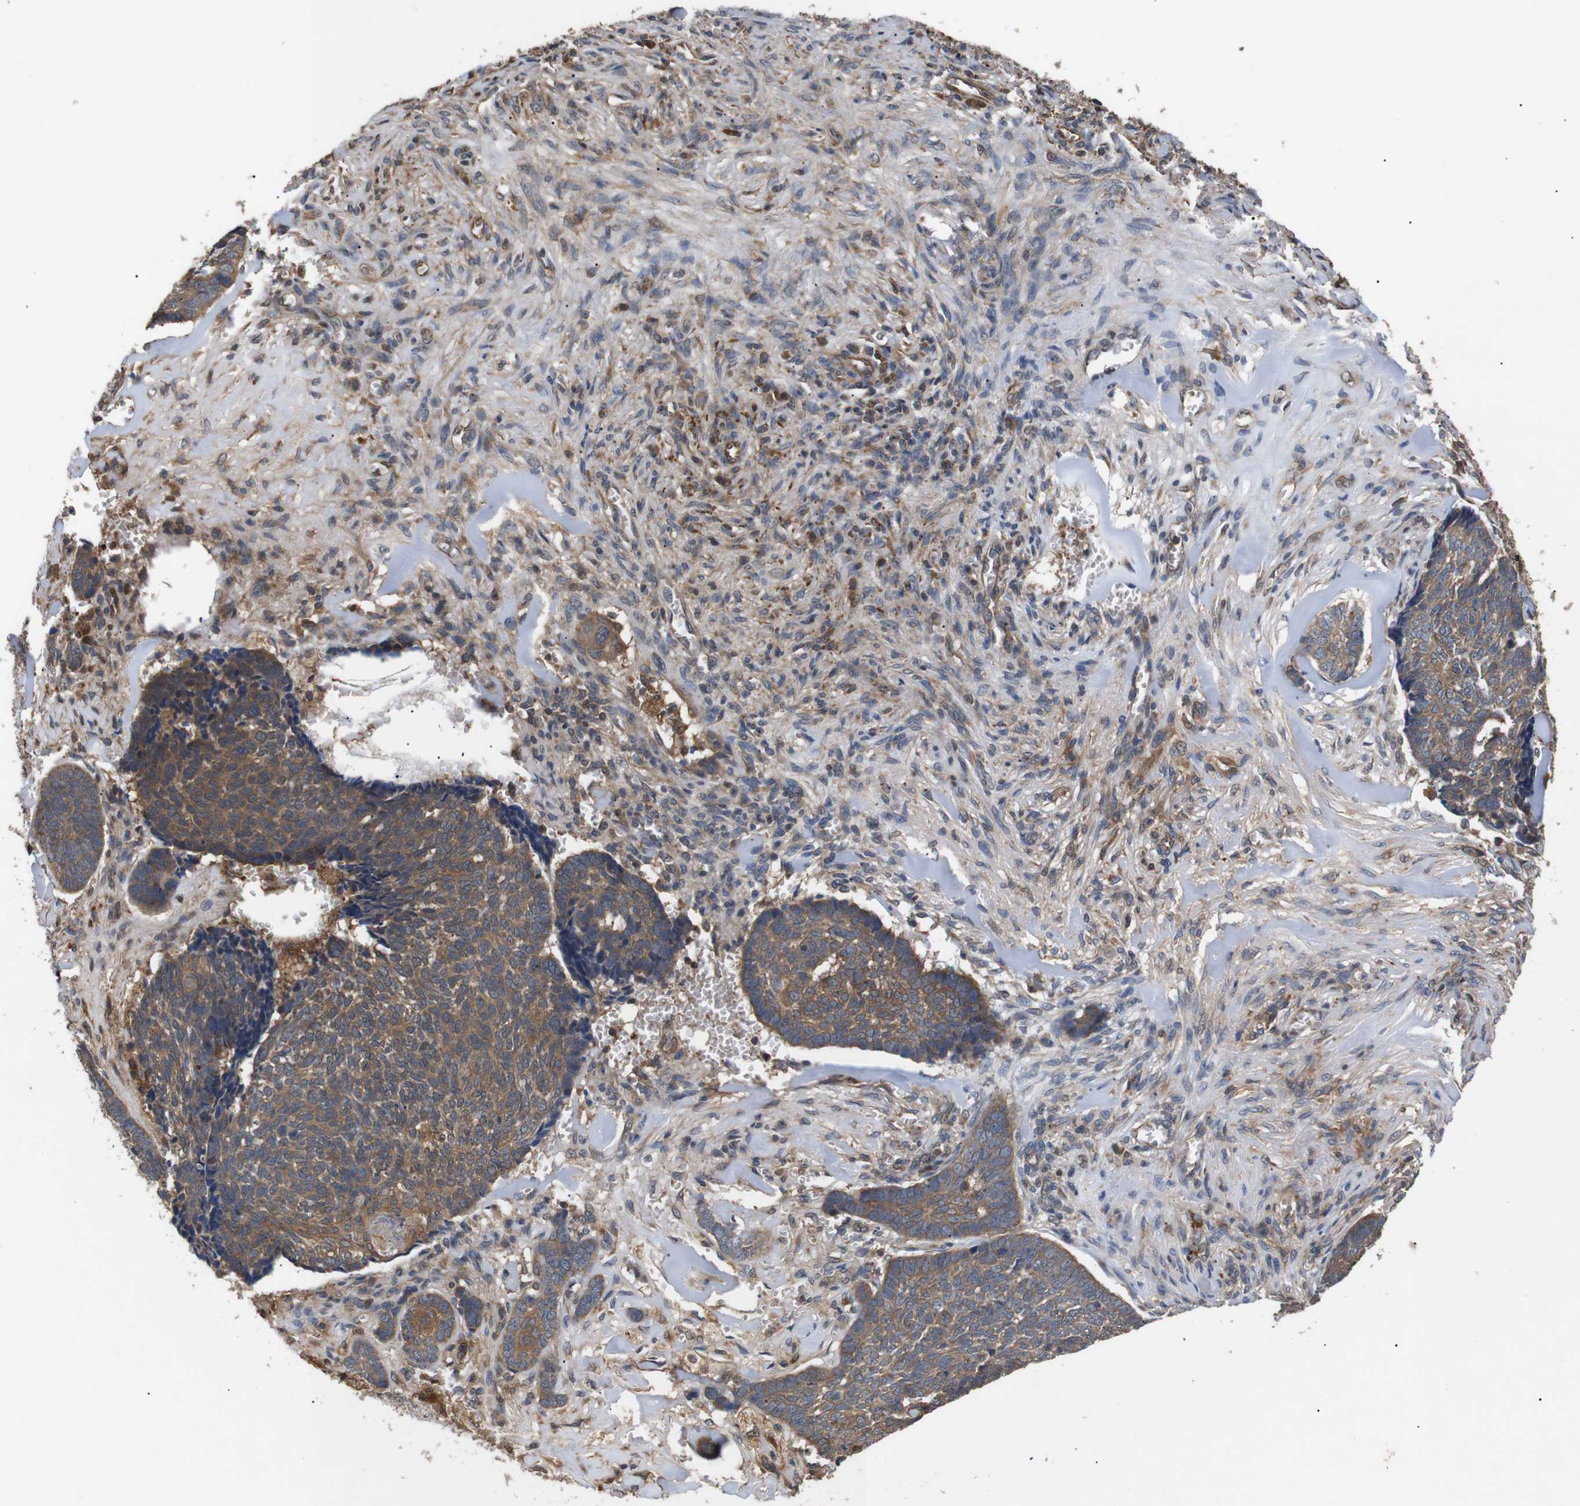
{"staining": {"intensity": "moderate", "quantity": ">75%", "location": "cytoplasmic/membranous"}, "tissue": "skin cancer", "cell_type": "Tumor cells", "image_type": "cancer", "snomed": [{"axis": "morphology", "description": "Basal cell carcinoma"}, {"axis": "topography", "description": "Skin"}], "caption": "This histopathology image shows immunohistochemistry (IHC) staining of human skin cancer, with medium moderate cytoplasmic/membranous staining in approximately >75% of tumor cells.", "gene": "DDR1", "patient": {"sex": "male", "age": 84}}